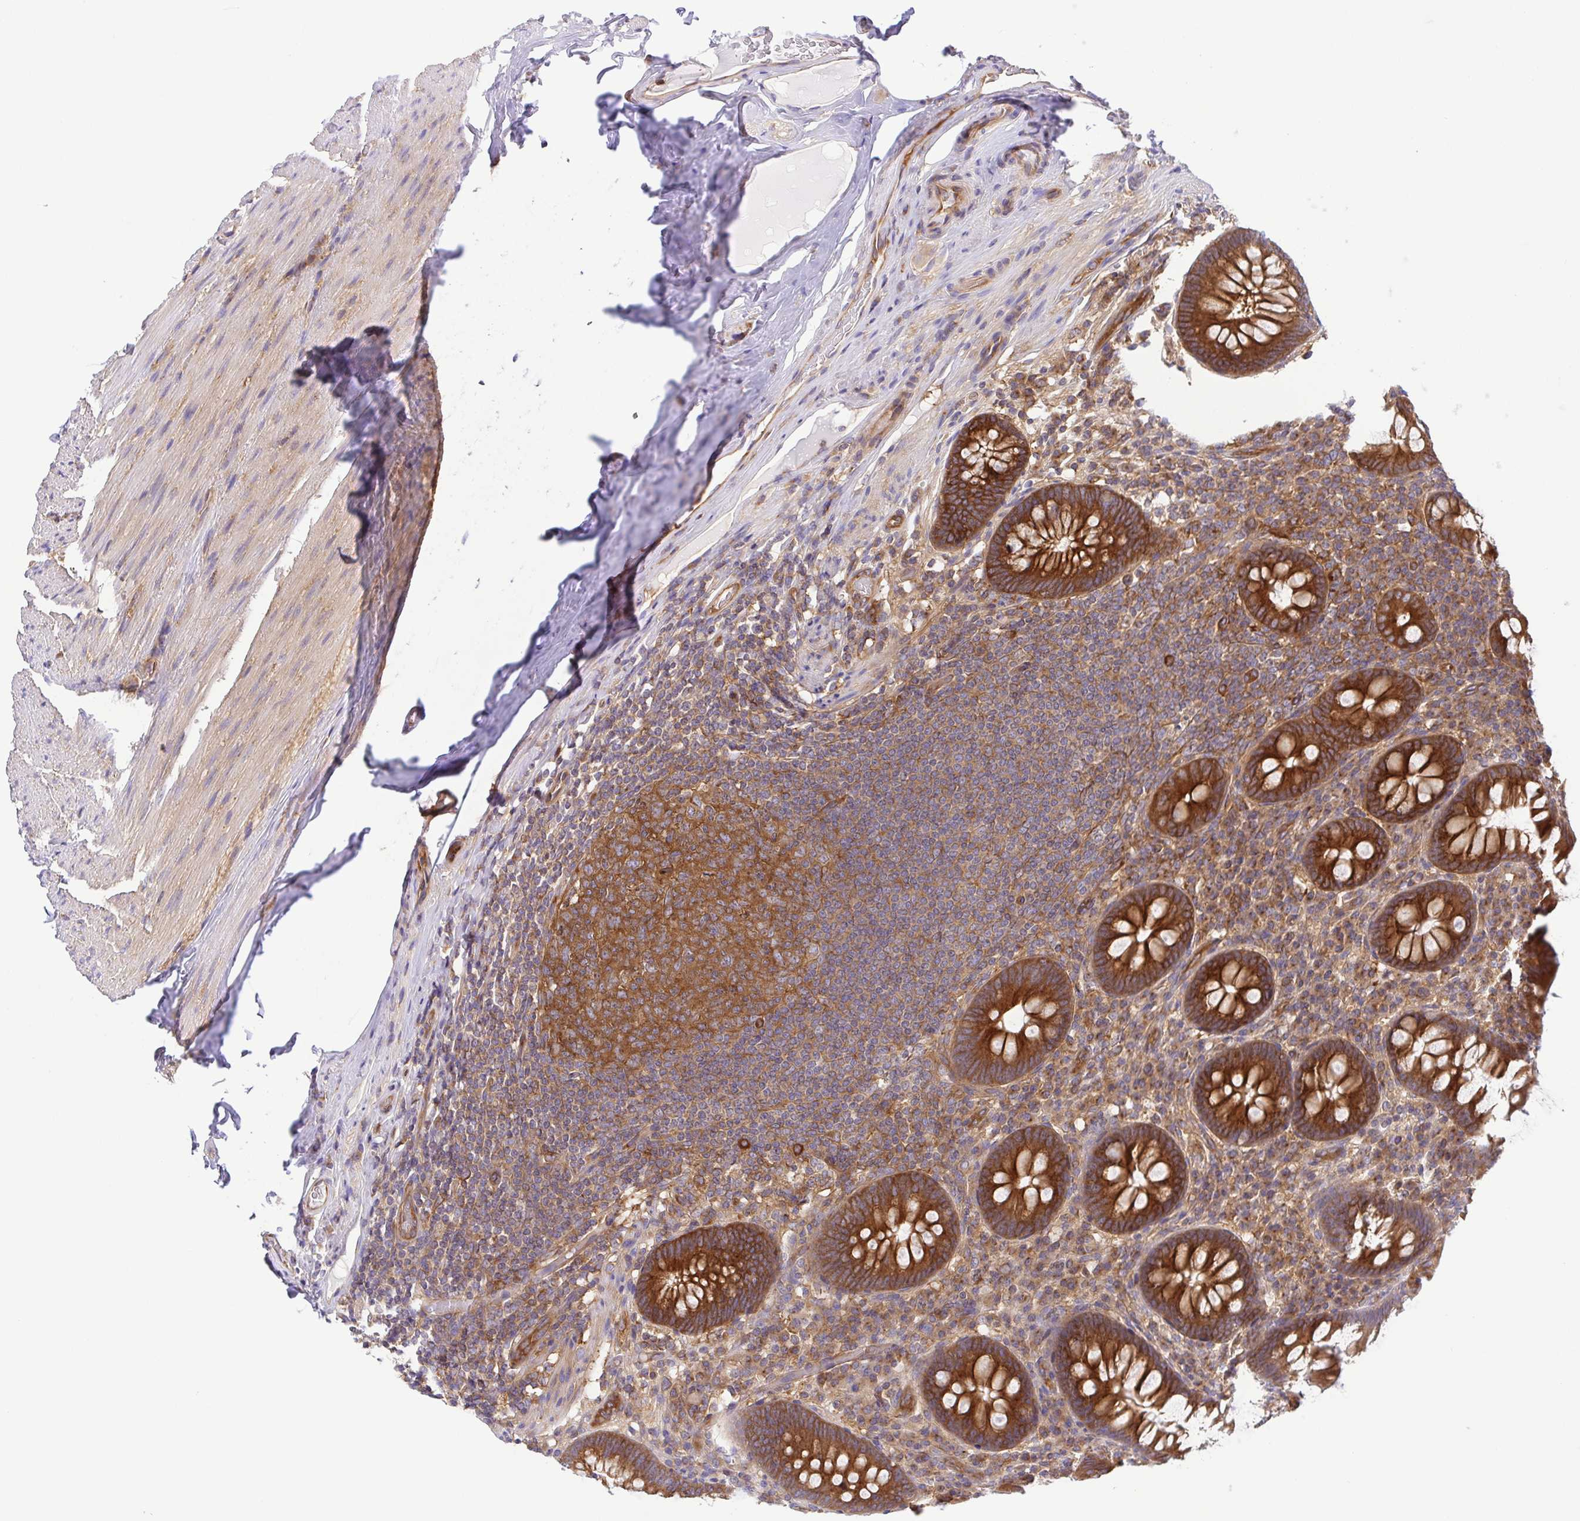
{"staining": {"intensity": "strong", "quantity": ">75%", "location": "cytoplasmic/membranous"}, "tissue": "appendix", "cell_type": "Glandular cells", "image_type": "normal", "snomed": [{"axis": "morphology", "description": "Normal tissue, NOS"}, {"axis": "topography", "description": "Appendix"}], "caption": "Brown immunohistochemical staining in benign human appendix reveals strong cytoplasmic/membranous expression in approximately >75% of glandular cells.", "gene": "KIF5B", "patient": {"sex": "male", "age": 71}}